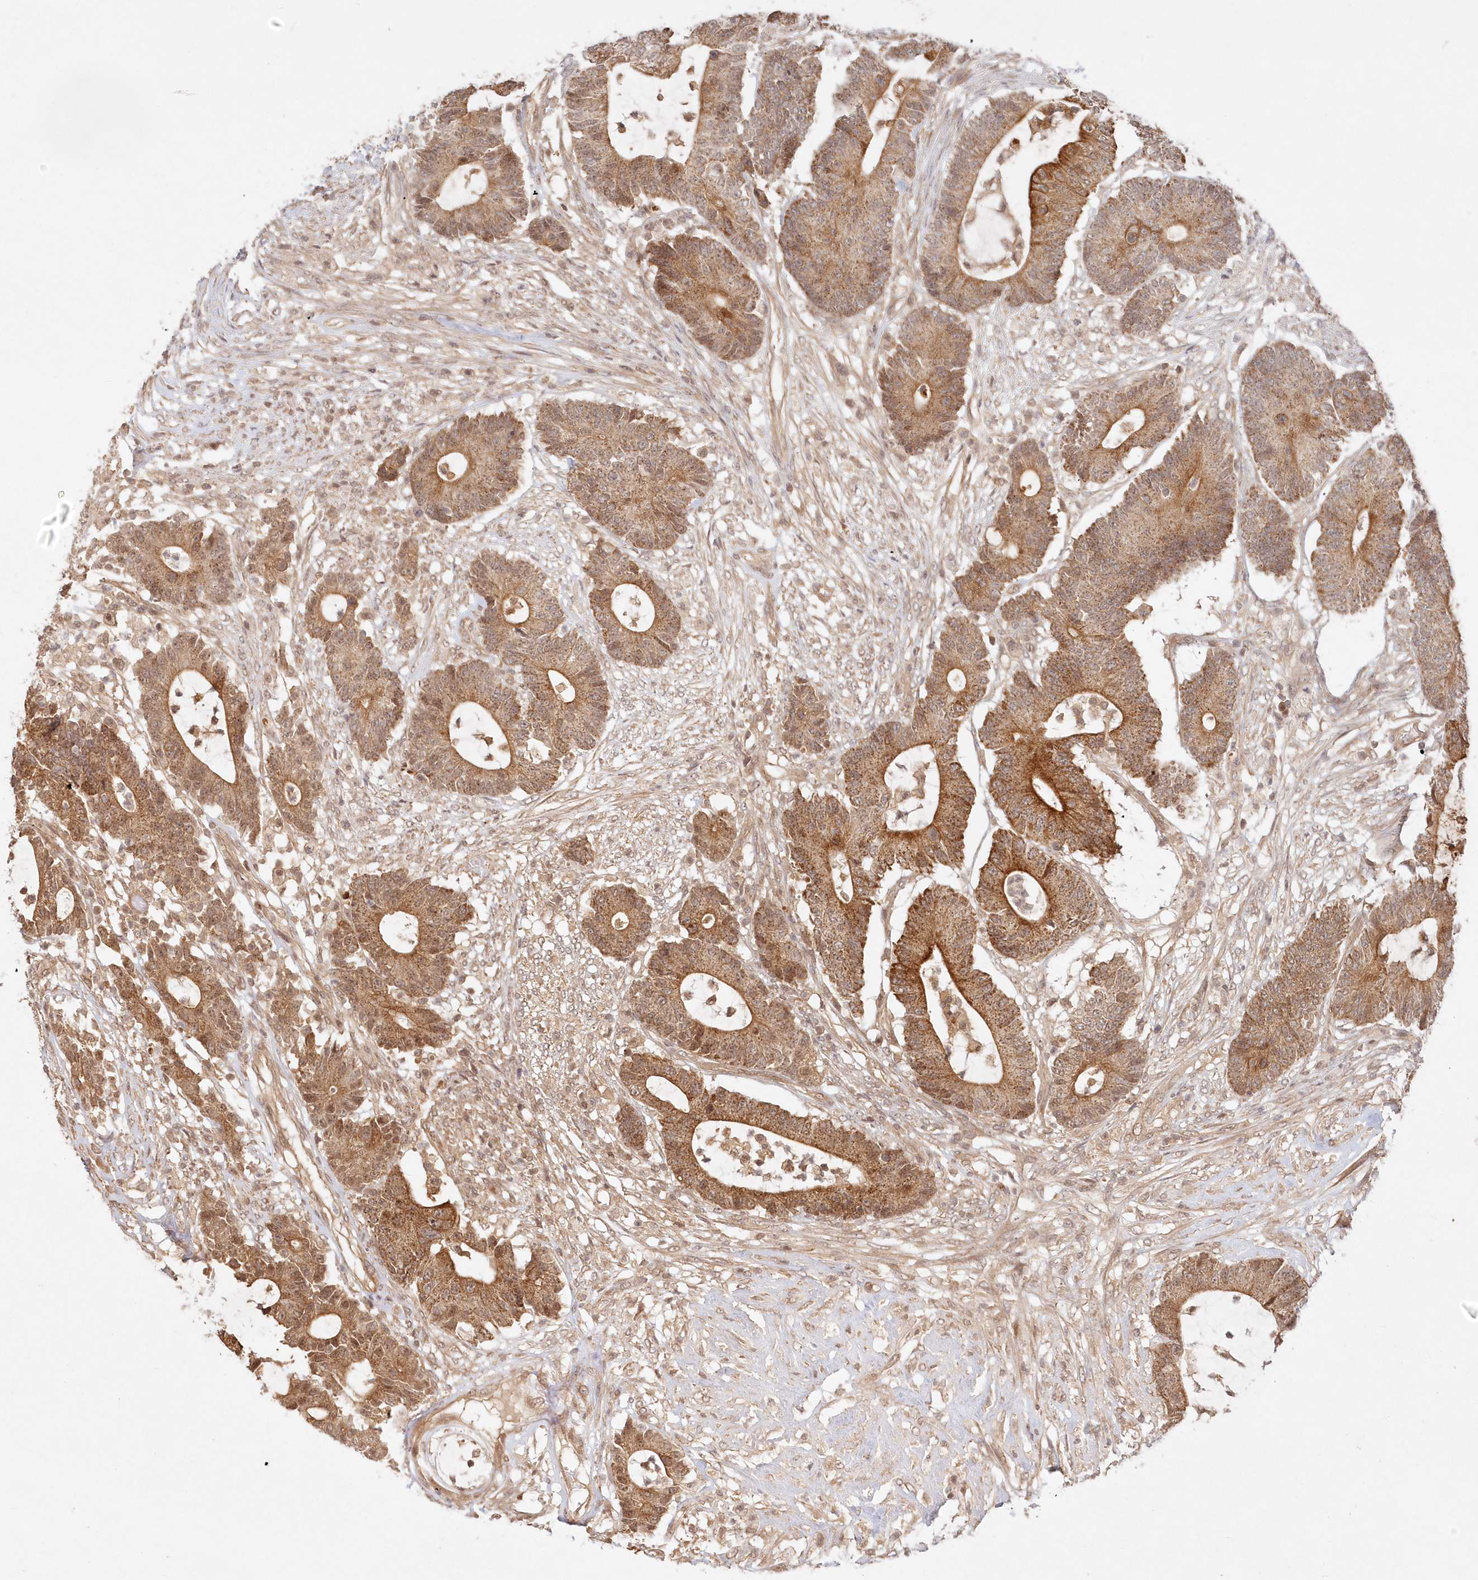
{"staining": {"intensity": "moderate", "quantity": ">75%", "location": "cytoplasmic/membranous,nuclear"}, "tissue": "colorectal cancer", "cell_type": "Tumor cells", "image_type": "cancer", "snomed": [{"axis": "morphology", "description": "Adenocarcinoma, NOS"}, {"axis": "topography", "description": "Colon"}], "caption": "Immunohistochemistry (IHC) staining of colorectal adenocarcinoma, which demonstrates medium levels of moderate cytoplasmic/membranous and nuclear positivity in approximately >75% of tumor cells indicating moderate cytoplasmic/membranous and nuclear protein staining. The staining was performed using DAB (brown) for protein detection and nuclei were counterstained in hematoxylin (blue).", "gene": "KIAA0232", "patient": {"sex": "female", "age": 84}}